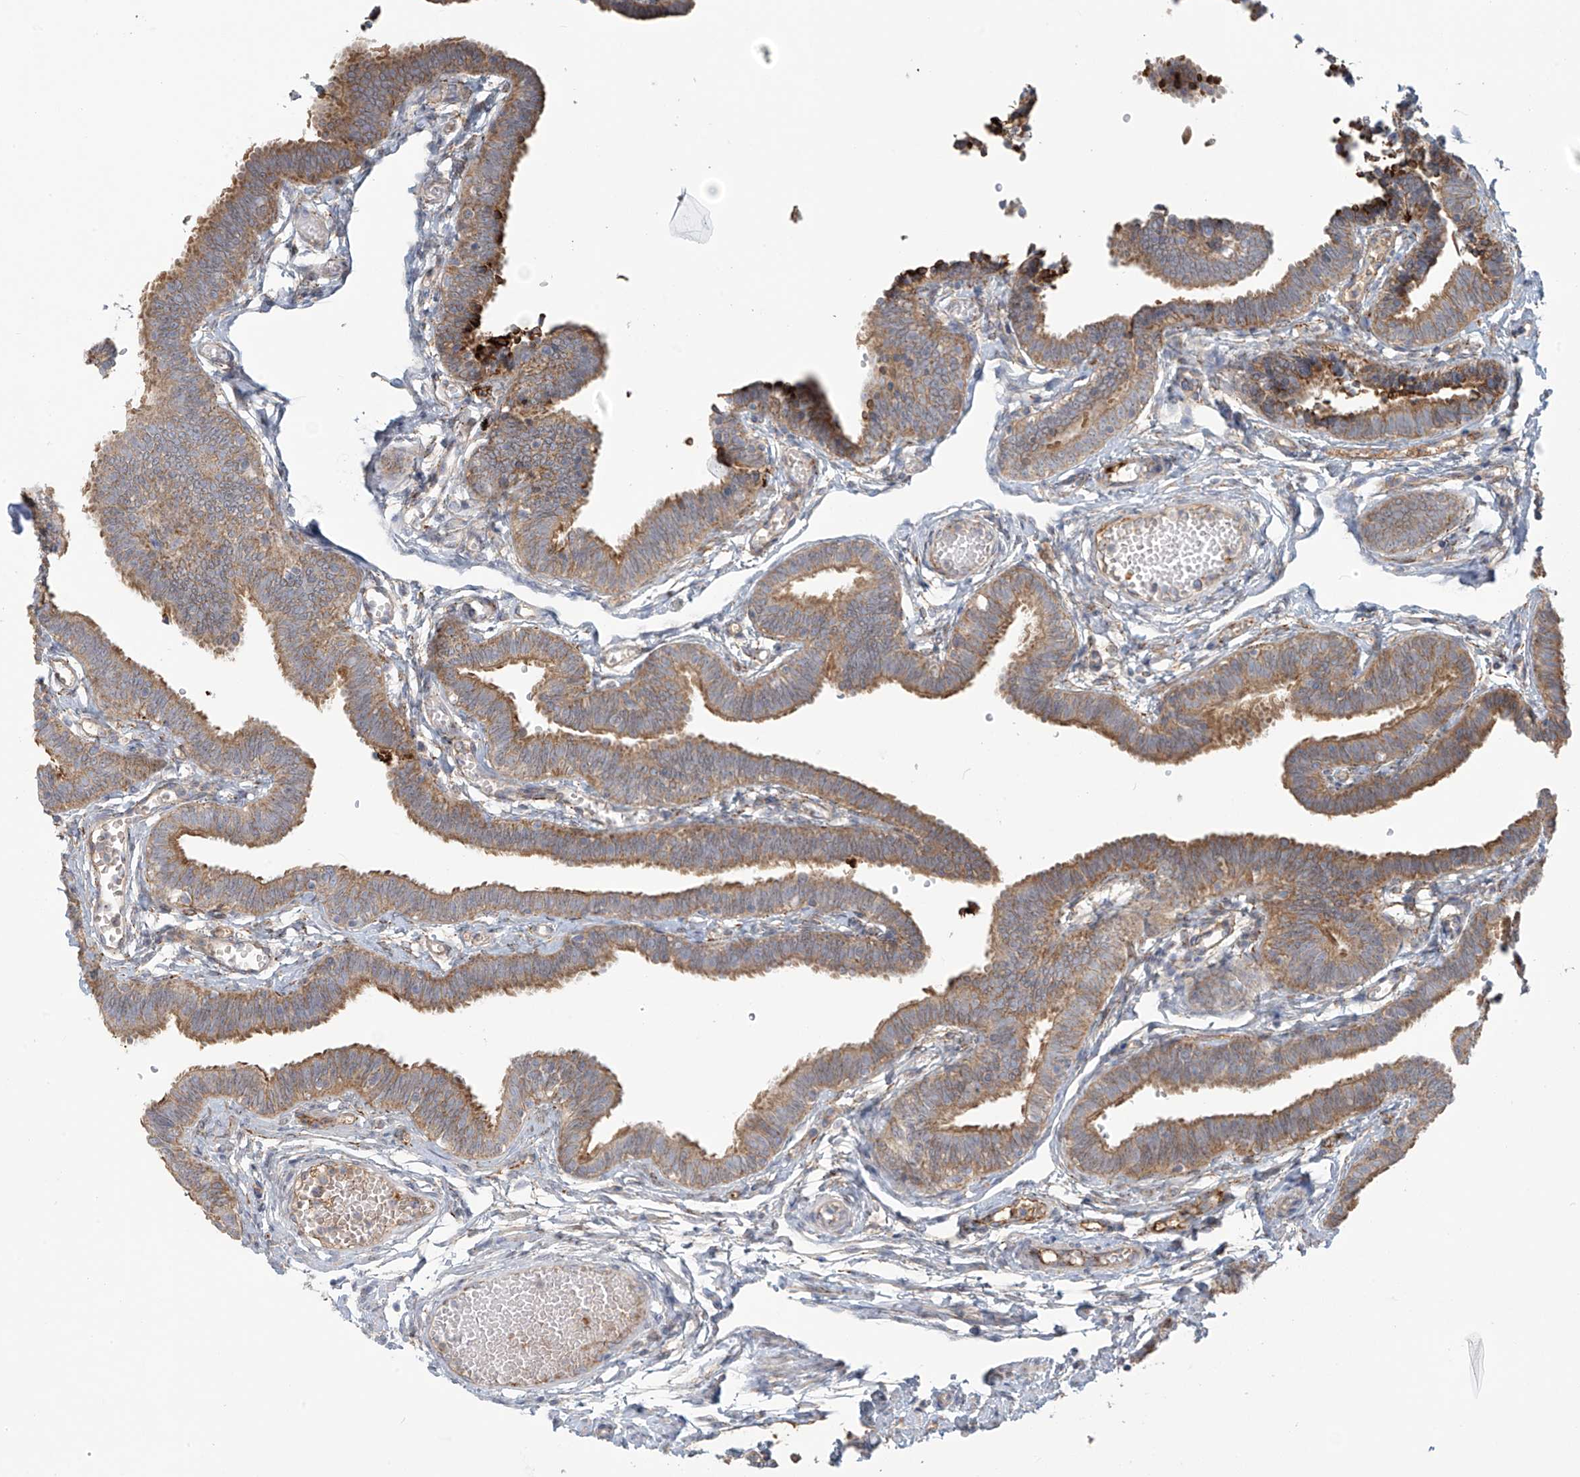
{"staining": {"intensity": "moderate", "quantity": ">75%", "location": "cytoplasmic/membranous"}, "tissue": "fallopian tube", "cell_type": "Glandular cells", "image_type": "normal", "snomed": [{"axis": "morphology", "description": "Normal tissue, NOS"}, {"axis": "topography", "description": "Fallopian tube"}, {"axis": "topography", "description": "Ovary"}], "caption": "Immunohistochemical staining of normal fallopian tube demonstrates >75% levels of moderate cytoplasmic/membranous protein expression in approximately >75% of glandular cells.", "gene": "LZTS3", "patient": {"sex": "female", "age": 23}}